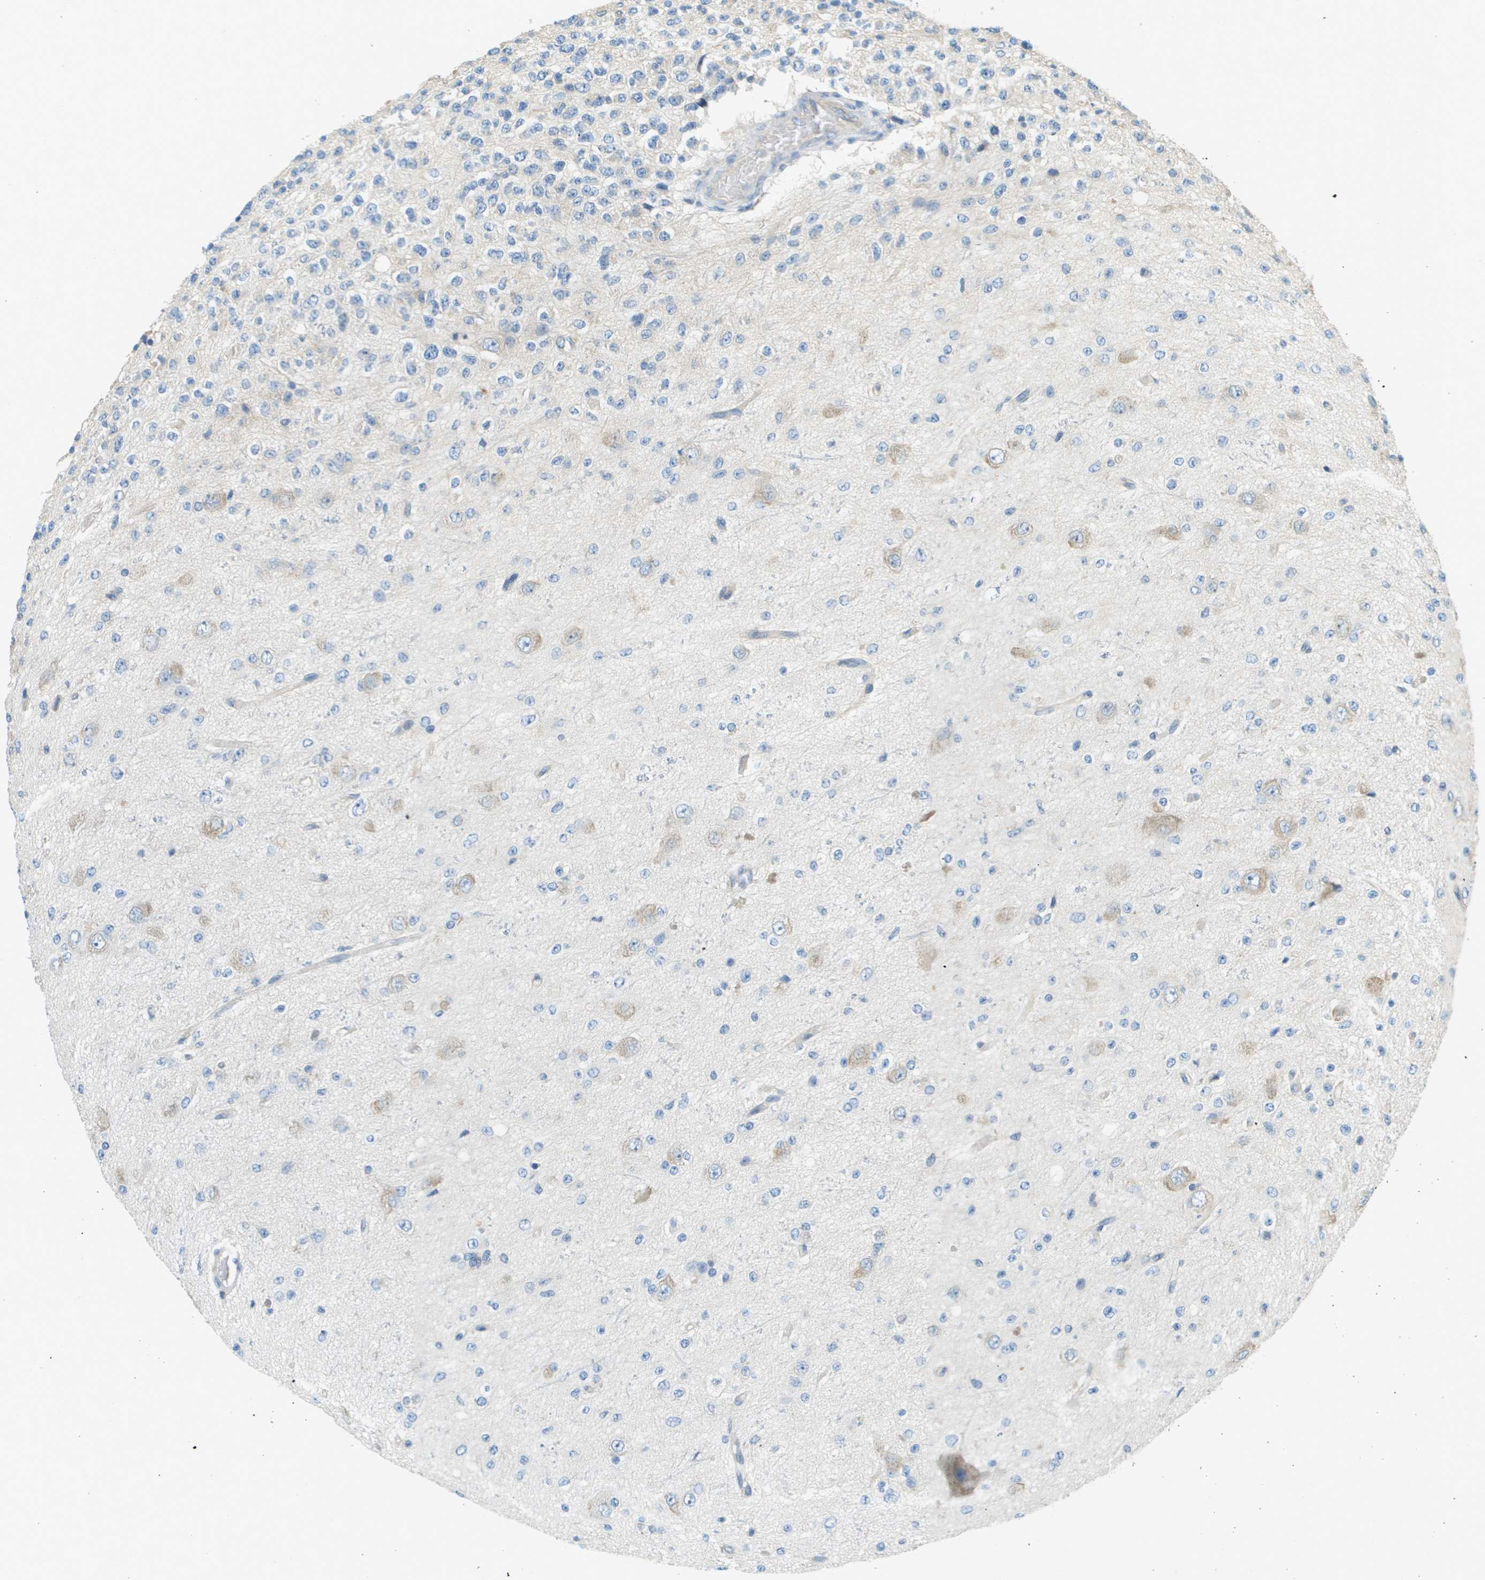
{"staining": {"intensity": "negative", "quantity": "none", "location": "none"}, "tissue": "glioma", "cell_type": "Tumor cells", "image_type": "cancer", "snomed": [{"axis": "morphology", "description": "Glioma, malignant, High grade"}, {"axis": "topography", "description": "pancreas cauda"}], "caption": "Glioma stained for a protein using immunohistochemistry (IHC) shows no positivity tumor cells.", "gene": "DNAJB11", "patient": {"sex": "male", "age": 60}}